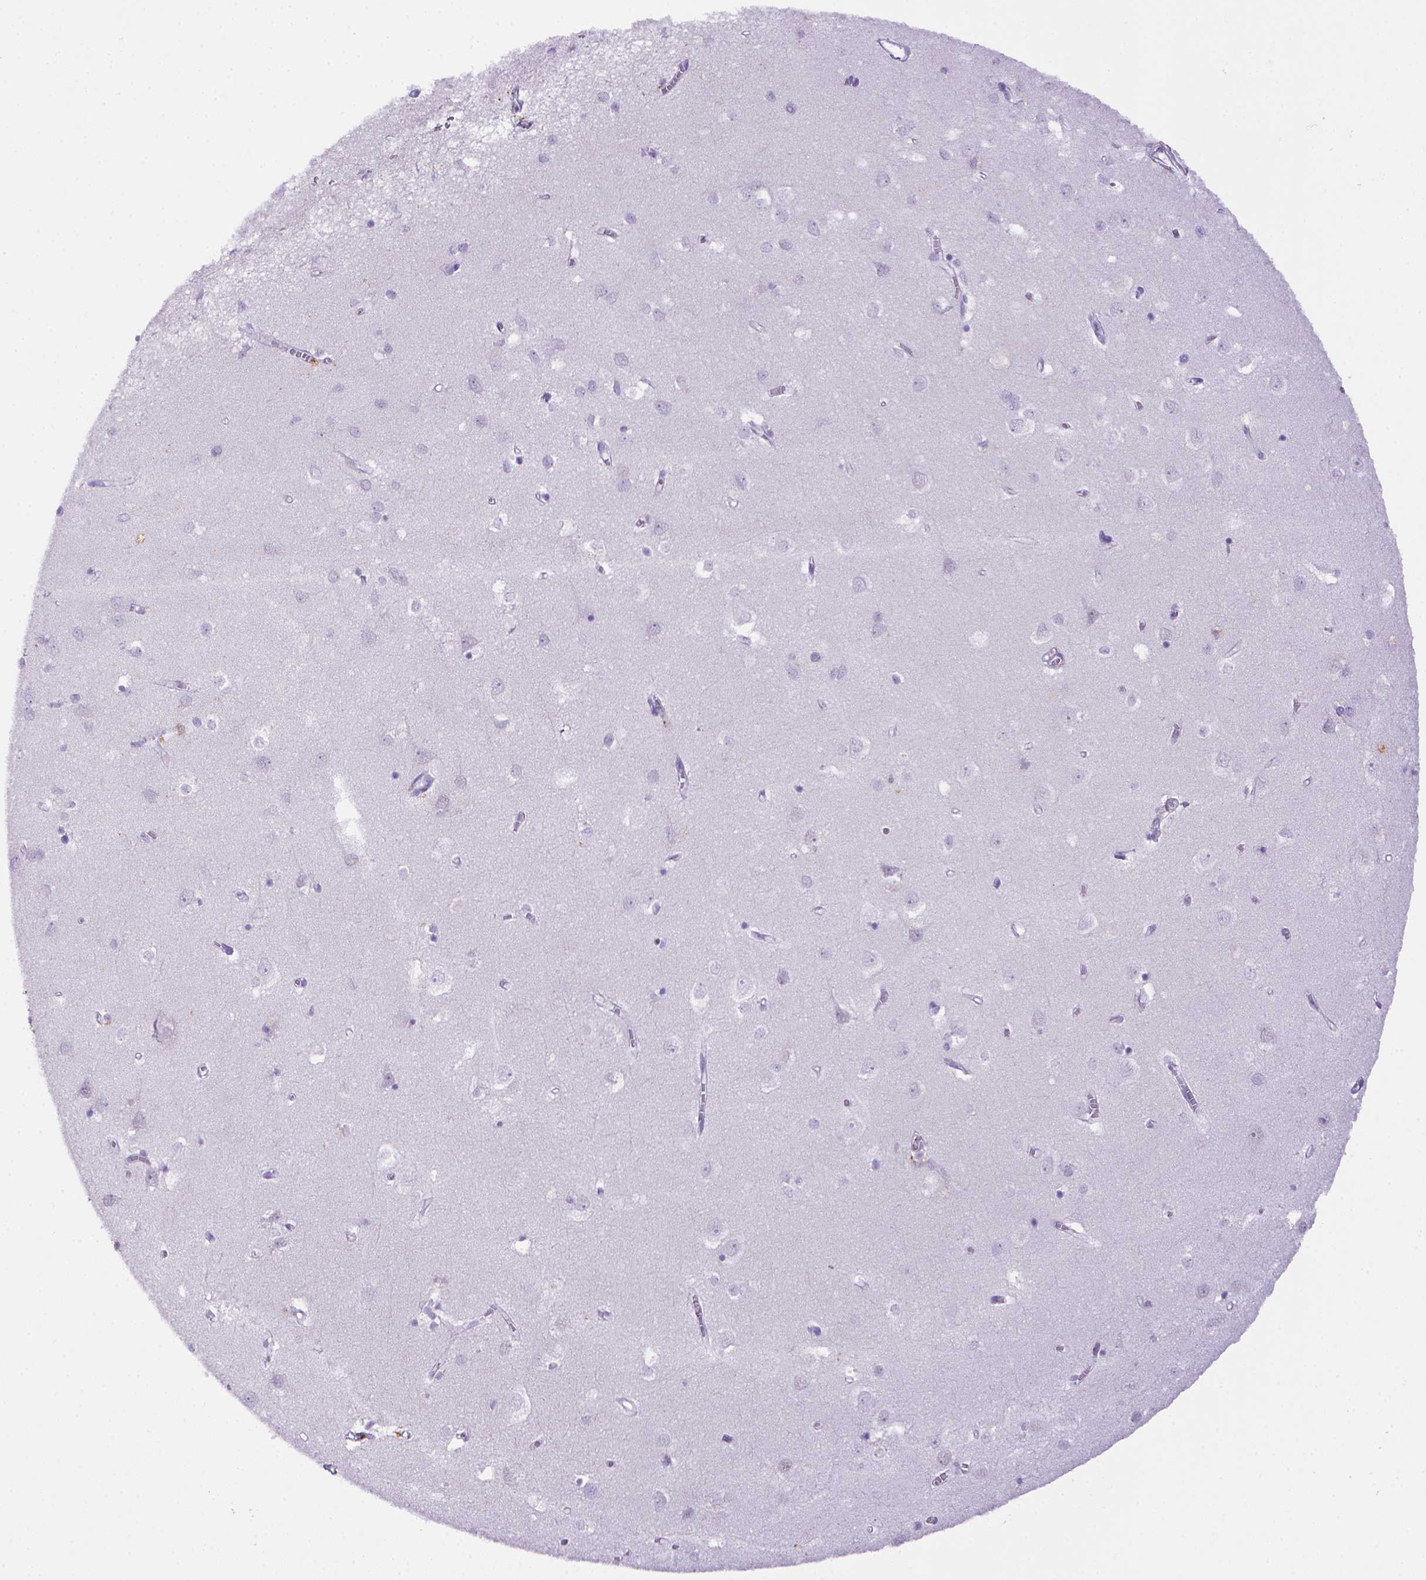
{"staining": {"intensity": "negative", "quantity": "none", "location": "none"}, "tissue": "cerebral cortex", "cell_type": "Endothelial cells", "image_type": "normal", "snomed": [{"axis": "morphology", "description": "Normal tissue, NOS"}, {"axis": "topography", "description": "Cerebral cortex"}], "caption": "Protein analysis of unremarkable cerebral cortex demonstrates no significant expression in endothelial cells.", "gene": "CD68", "patient": {"sex": "male", "age": 70}}